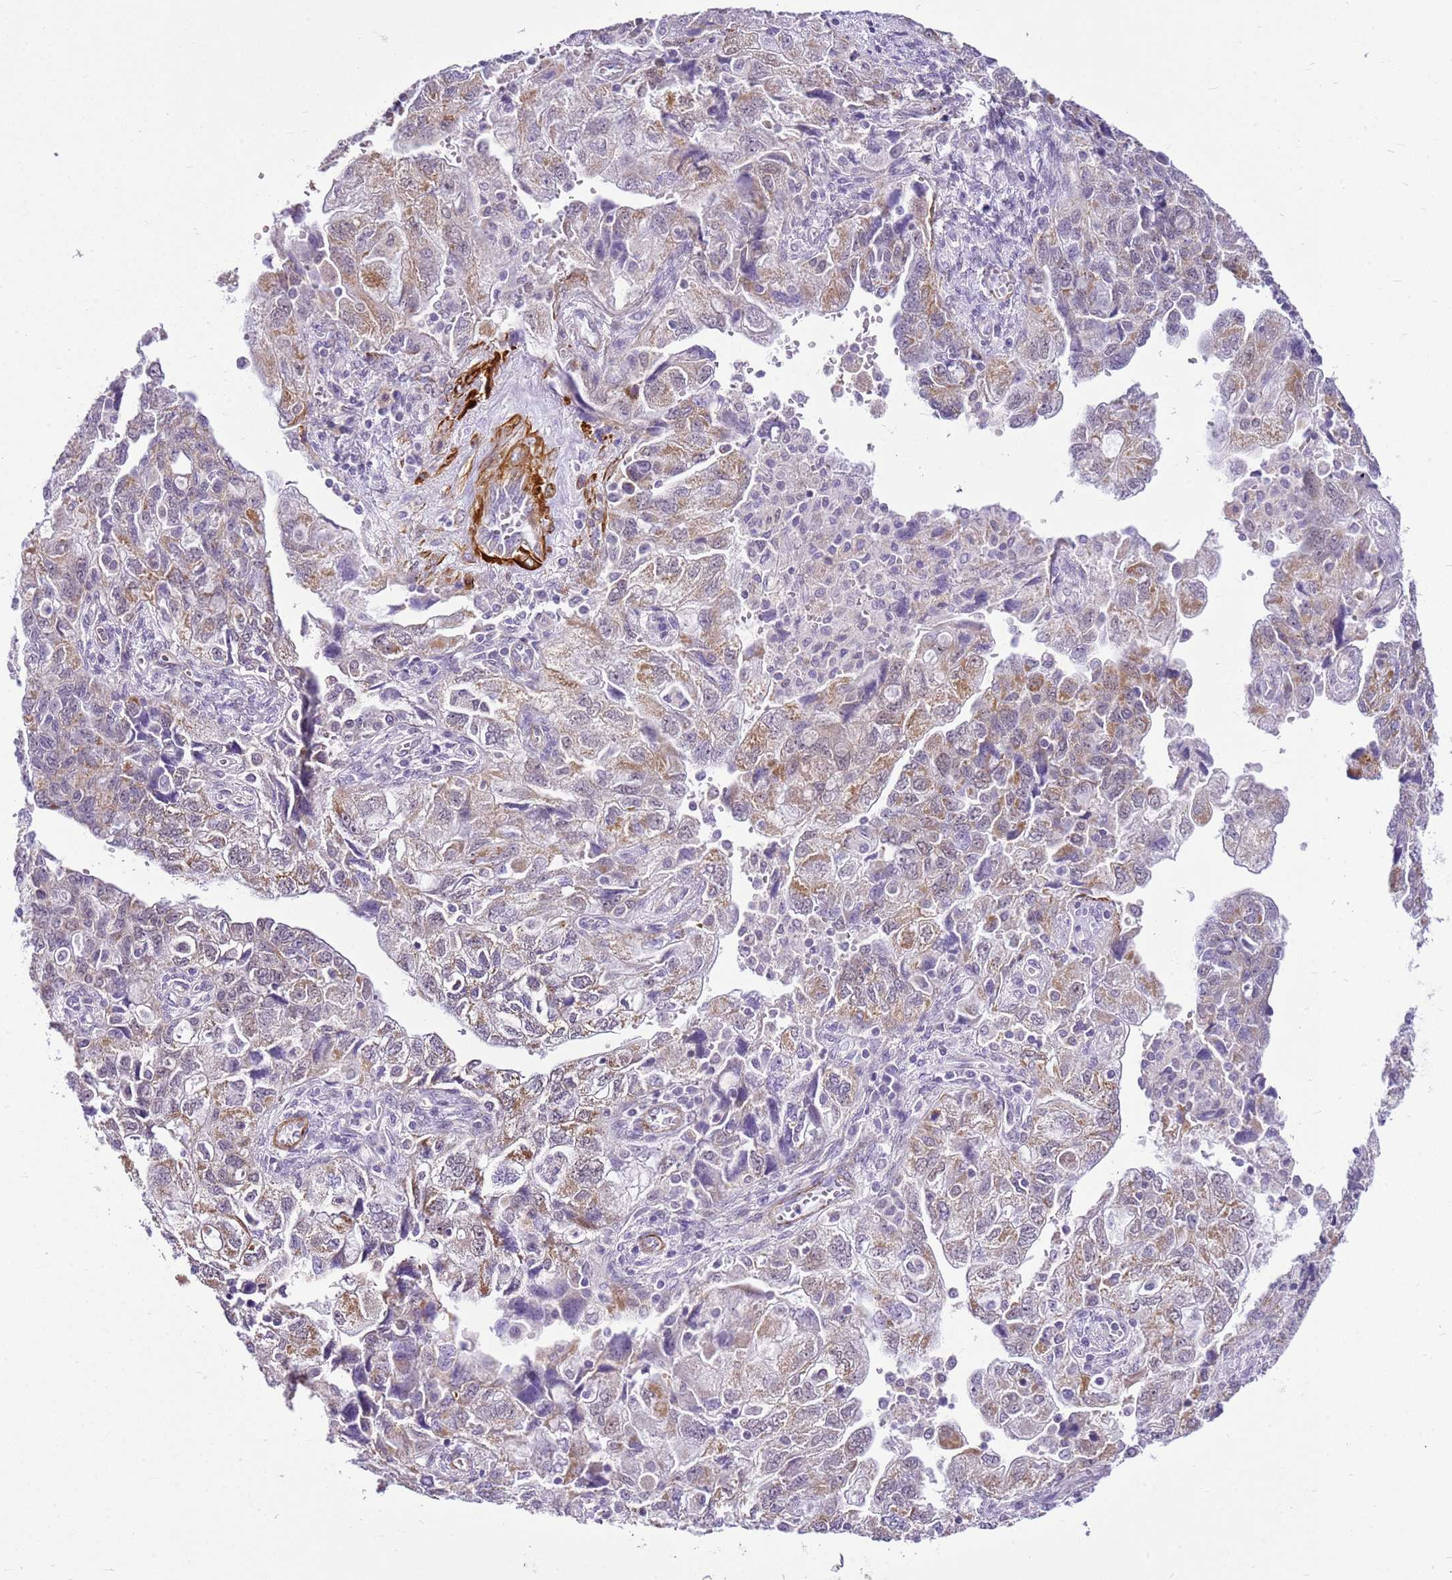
{"staining": {"intensity": "moderate", "quantity": "25%-75%", "location": "cytoplasmic/membranous"}, "tissue": "ovarian cancer", "cell_type": "Tumor cells", "image_type": "cancer", "snomed": [{"axis": "morphology", "description": "Carcinoma, NOS"}, {"axis": "morphology", "description": "Cystadenocarcinoma, serous, NOS"}, {"axis": "topography", "description": "Ovary"}], "caption": "Ovarian cancer stained with DAB (3,3'-diaminobenzidine) IHC displays medium levels of moderate cytoplasmic/membranous expression in approximately 25%-75% of tumor cells. (DAB IHC, brown staining for protein, blue staining for nuclei).", "gene": "SMIM4", "patient": {"sex": "female", "age": 69}}